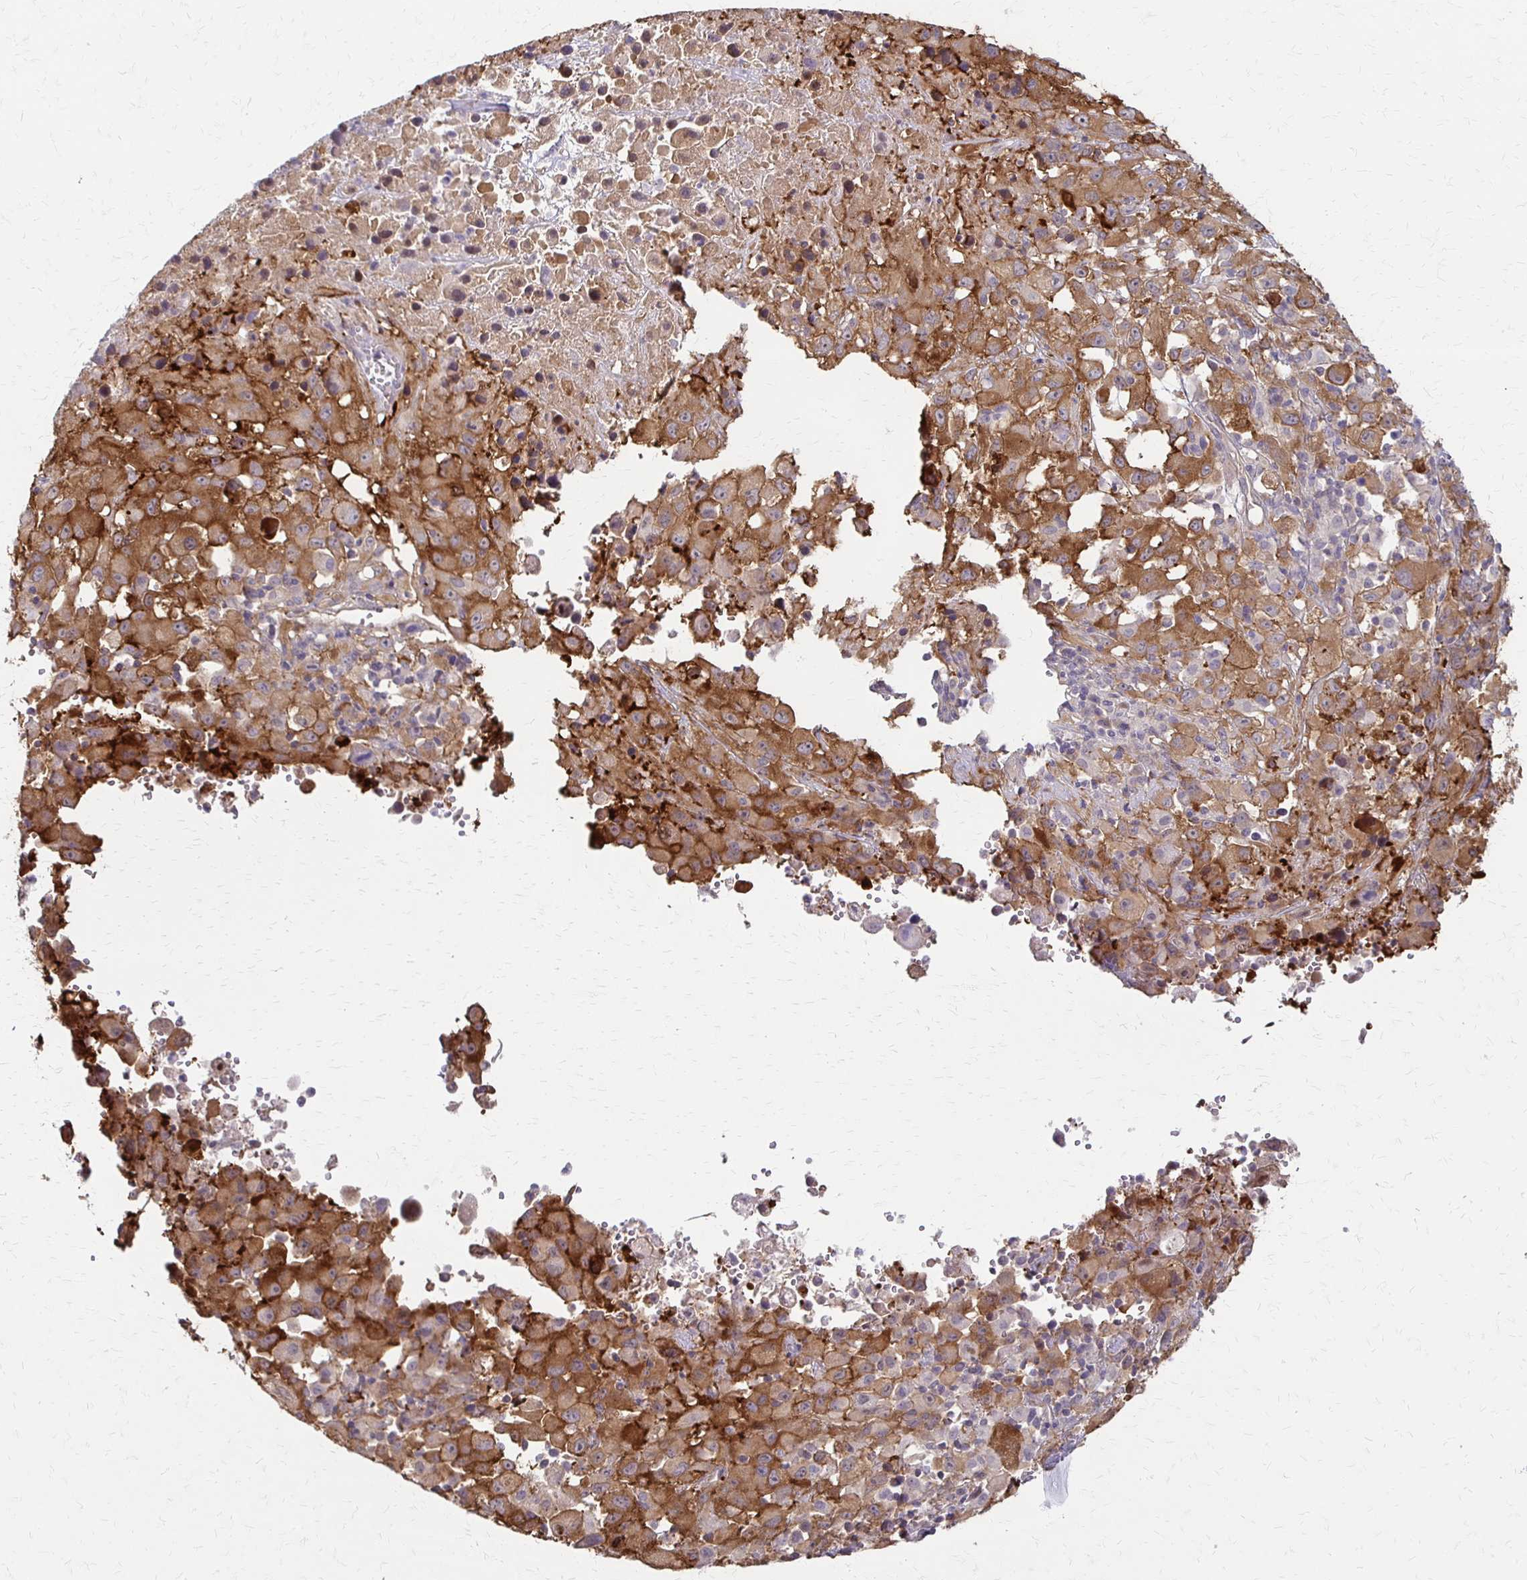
{"staining": {"intensity": "moderate", "quantity": ">75%", "location": "cytoplasmic/membranous"}, "tissue": "melanoma", "cell_type": "Tumor cells", "image_type": "cancer", "snomed": [{"axis": "morphology", "description": "Malignant melanoma, Metastatic site"}, {"axis": "topography", "description": "Soft tissue"}], "caption": "Immunohistochemical staining of melanoma demonstrates medium levels of moderate cytoplasmic/membranous protein staining in about >75% of tumor cells.", "gene": "CFL2", "patient": {"sex": "male", "age": 50}}